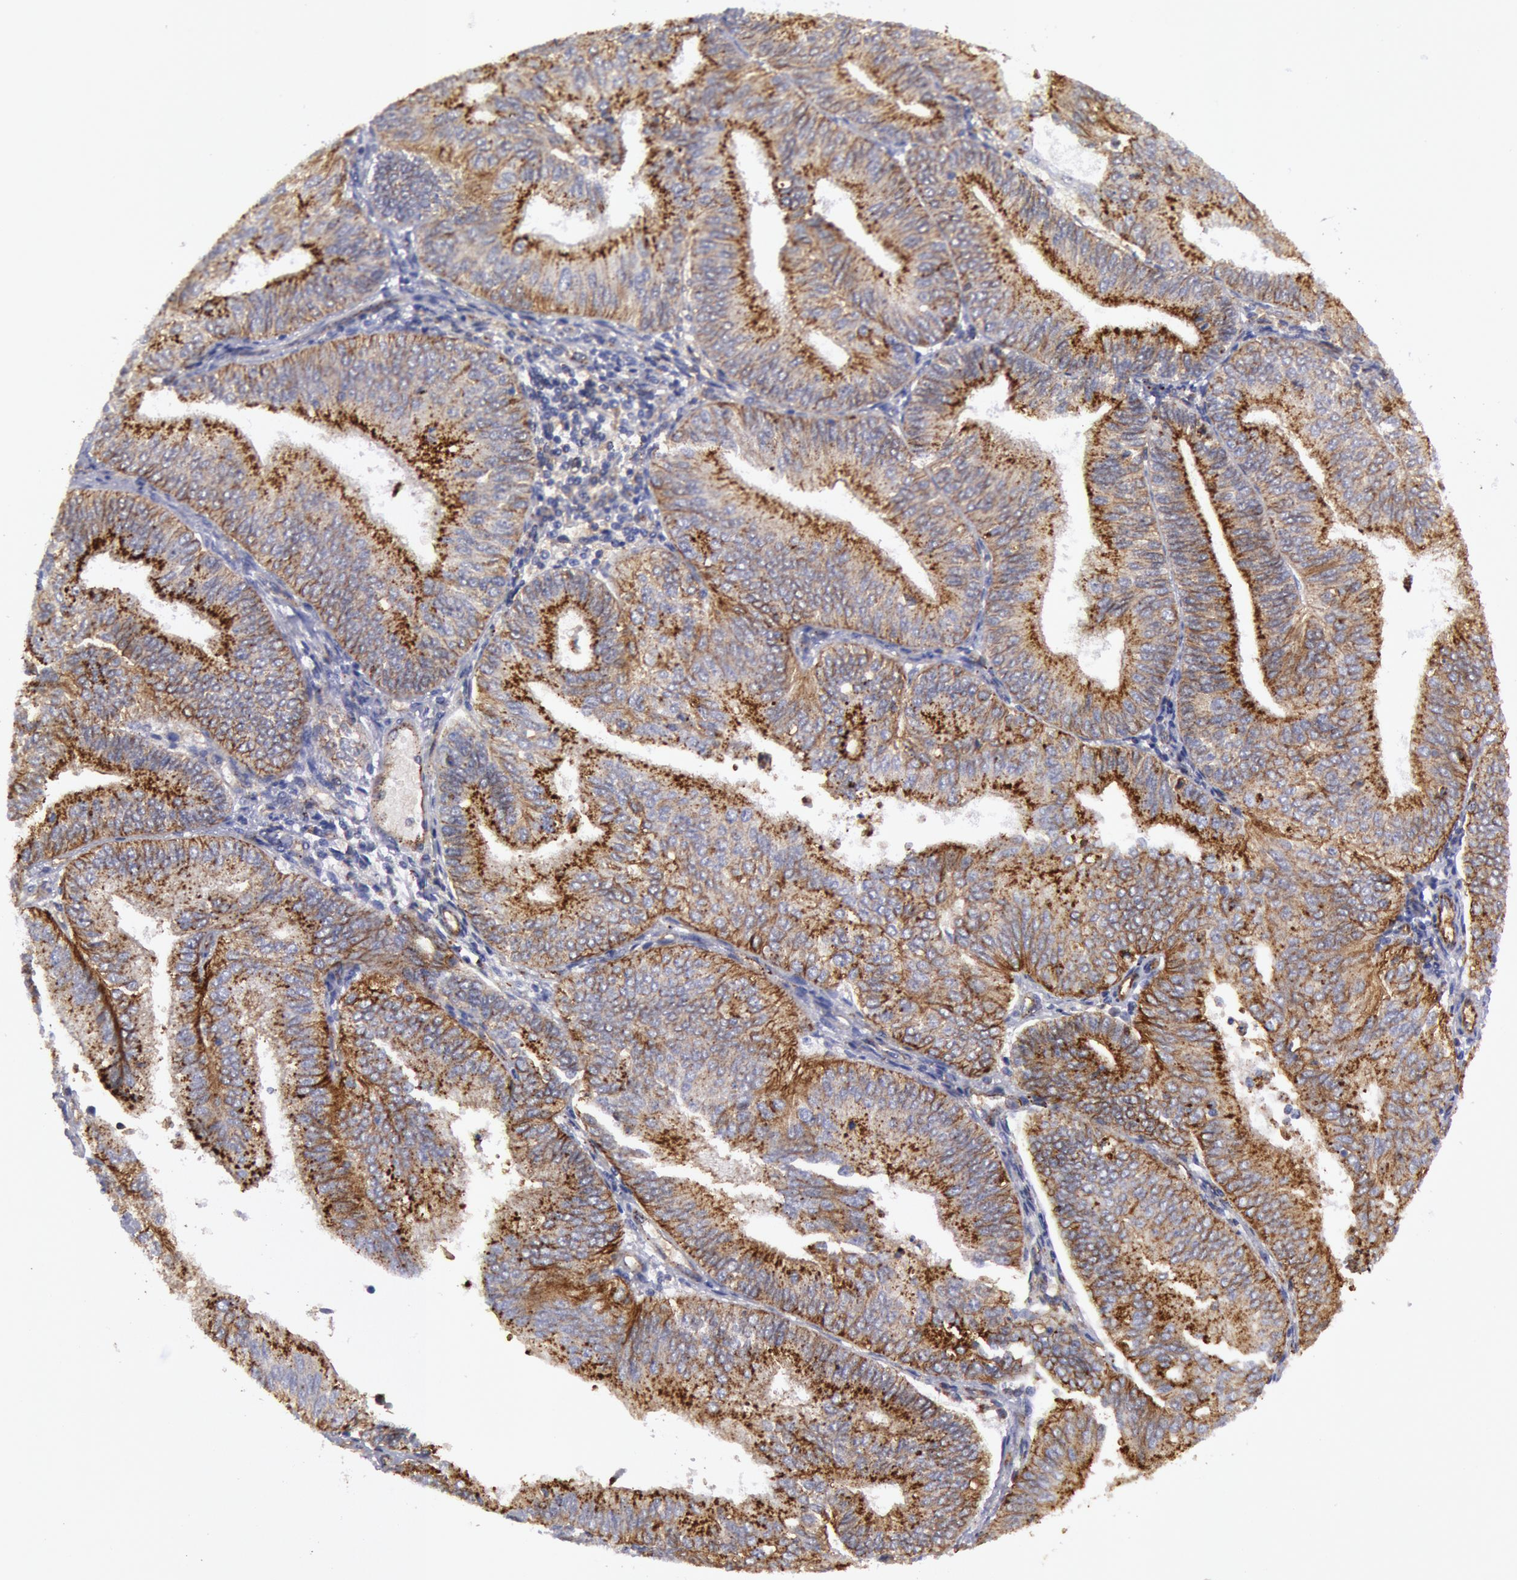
{"staining": {"intensity": "weak", "quantity": ">75%", "location": "cytoplasmic/membranous"}, "tissue": "endometrial cancer", "cell_type": "Tumor cells", "image_type": "cancer", "snomed": [{"axis": "morphology", "description": "Adenocarcinoma, NOS"}, {"axis": "topography", "description": "Endometrium"}], "caption": "Protein expression analysis of adenocarcinoma (endometrial) shows weak cytoplasmic/membranous positivity in about >75% of tumor cells. Immunohistochemistry stains the protein in brown and the nuclei are stained blue.", "gene": "FLOT1", "patient": {"sex": "female", "age": 55}}